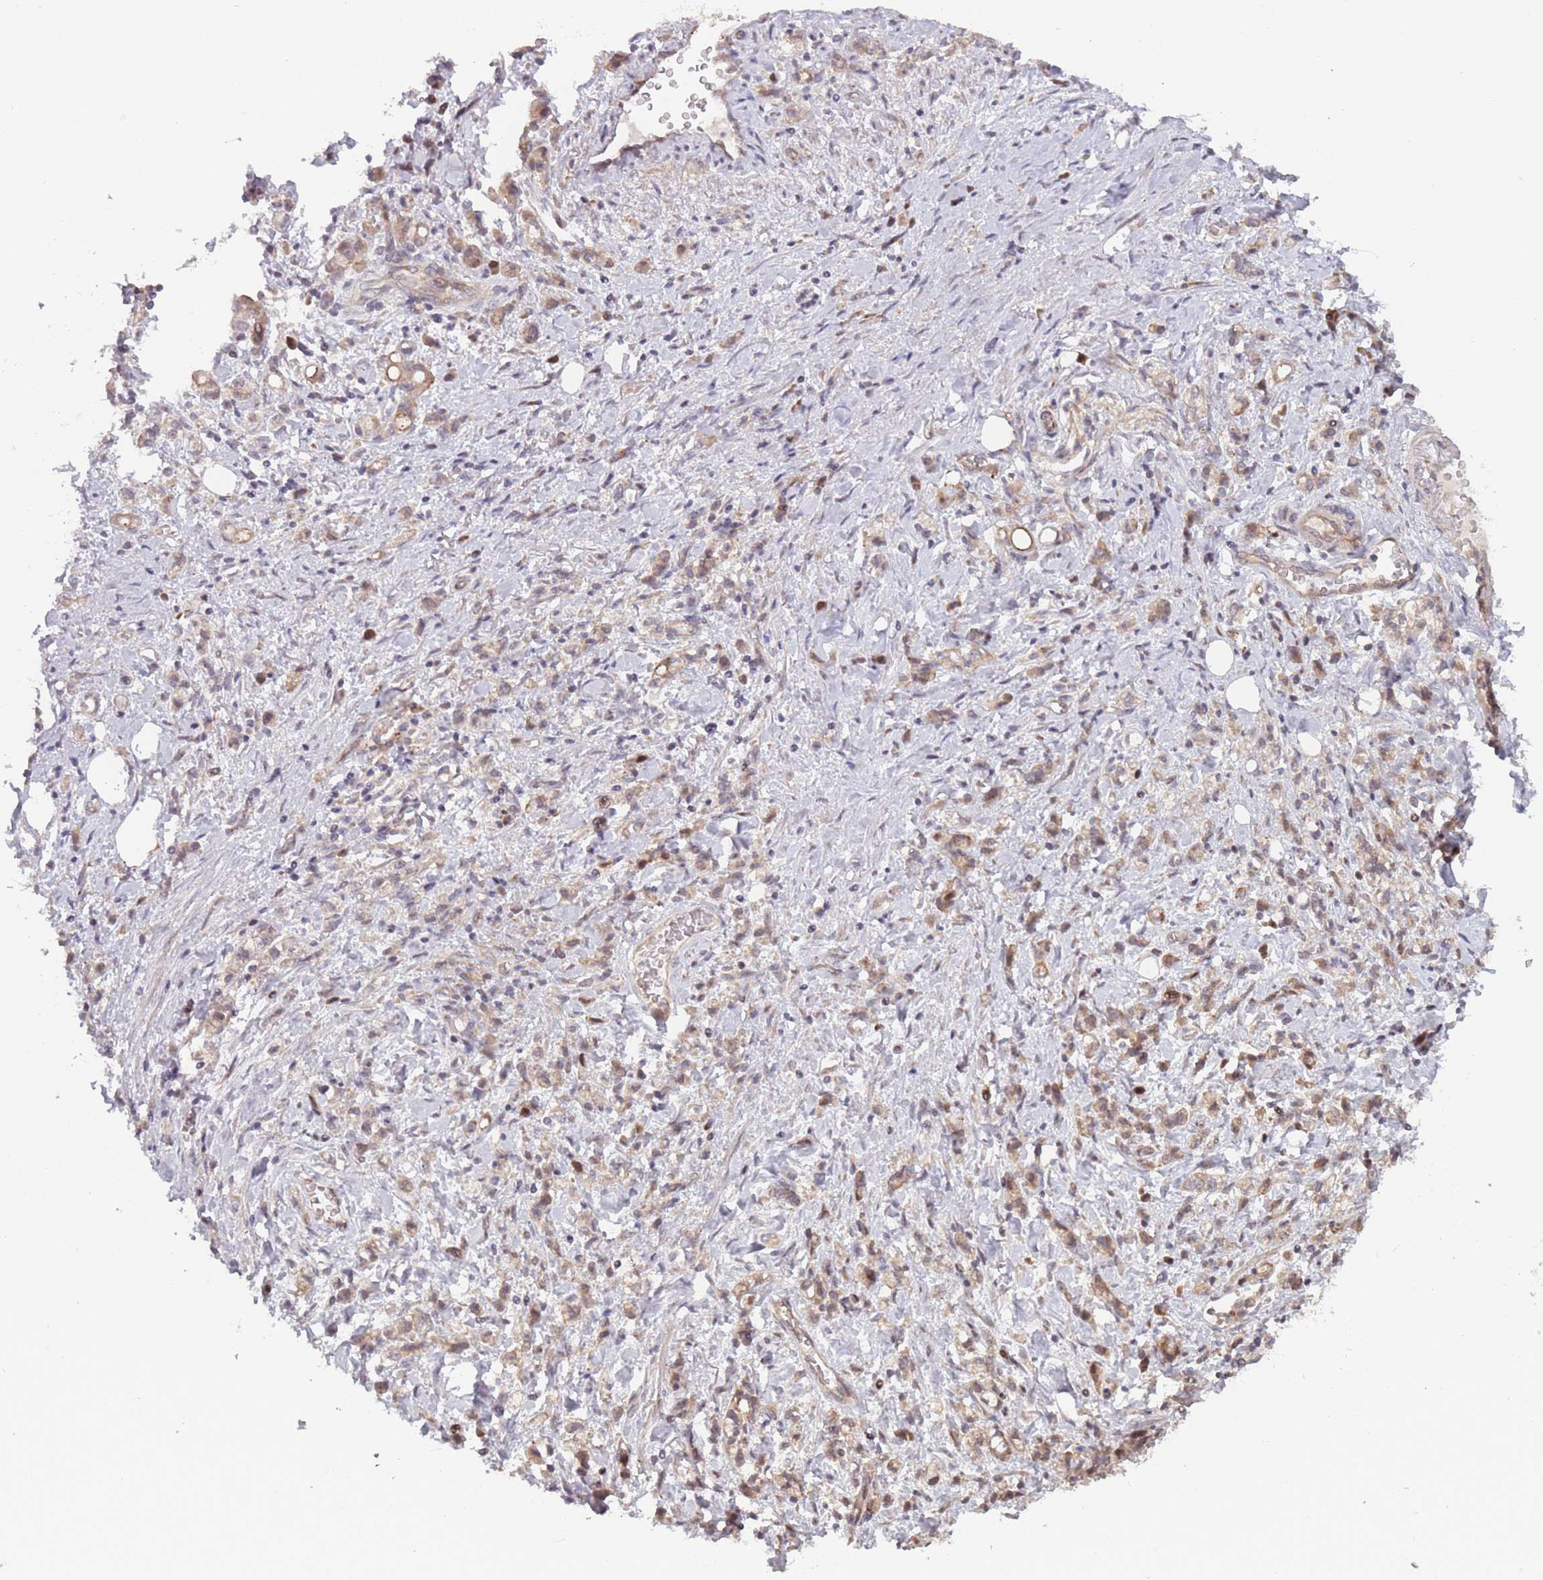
{"staining": {"intensity": "weak", "quantity": "25%-75%", "location": "cytoplasmic/membranous"}, "tissue": "stomach cancer", "cell_type": "Tumor cells", "image_type": "cancer", "snomed": [{"axis": "morphology", "description": "Adenocarcinoma, NOS"}, {"axis": "topography", "description": "Stomach"}], "caption": "Immunohistochemistry (IHC) of stomach adenocarcinoma reveals low levels of weak cytoplasmic/membranous staining in about 25%-75% of tumor cells. (IHC, brightfield microscopy, high magnification).", "gene": "RPS18", "patient": {"sex": "male", "age": 77}}